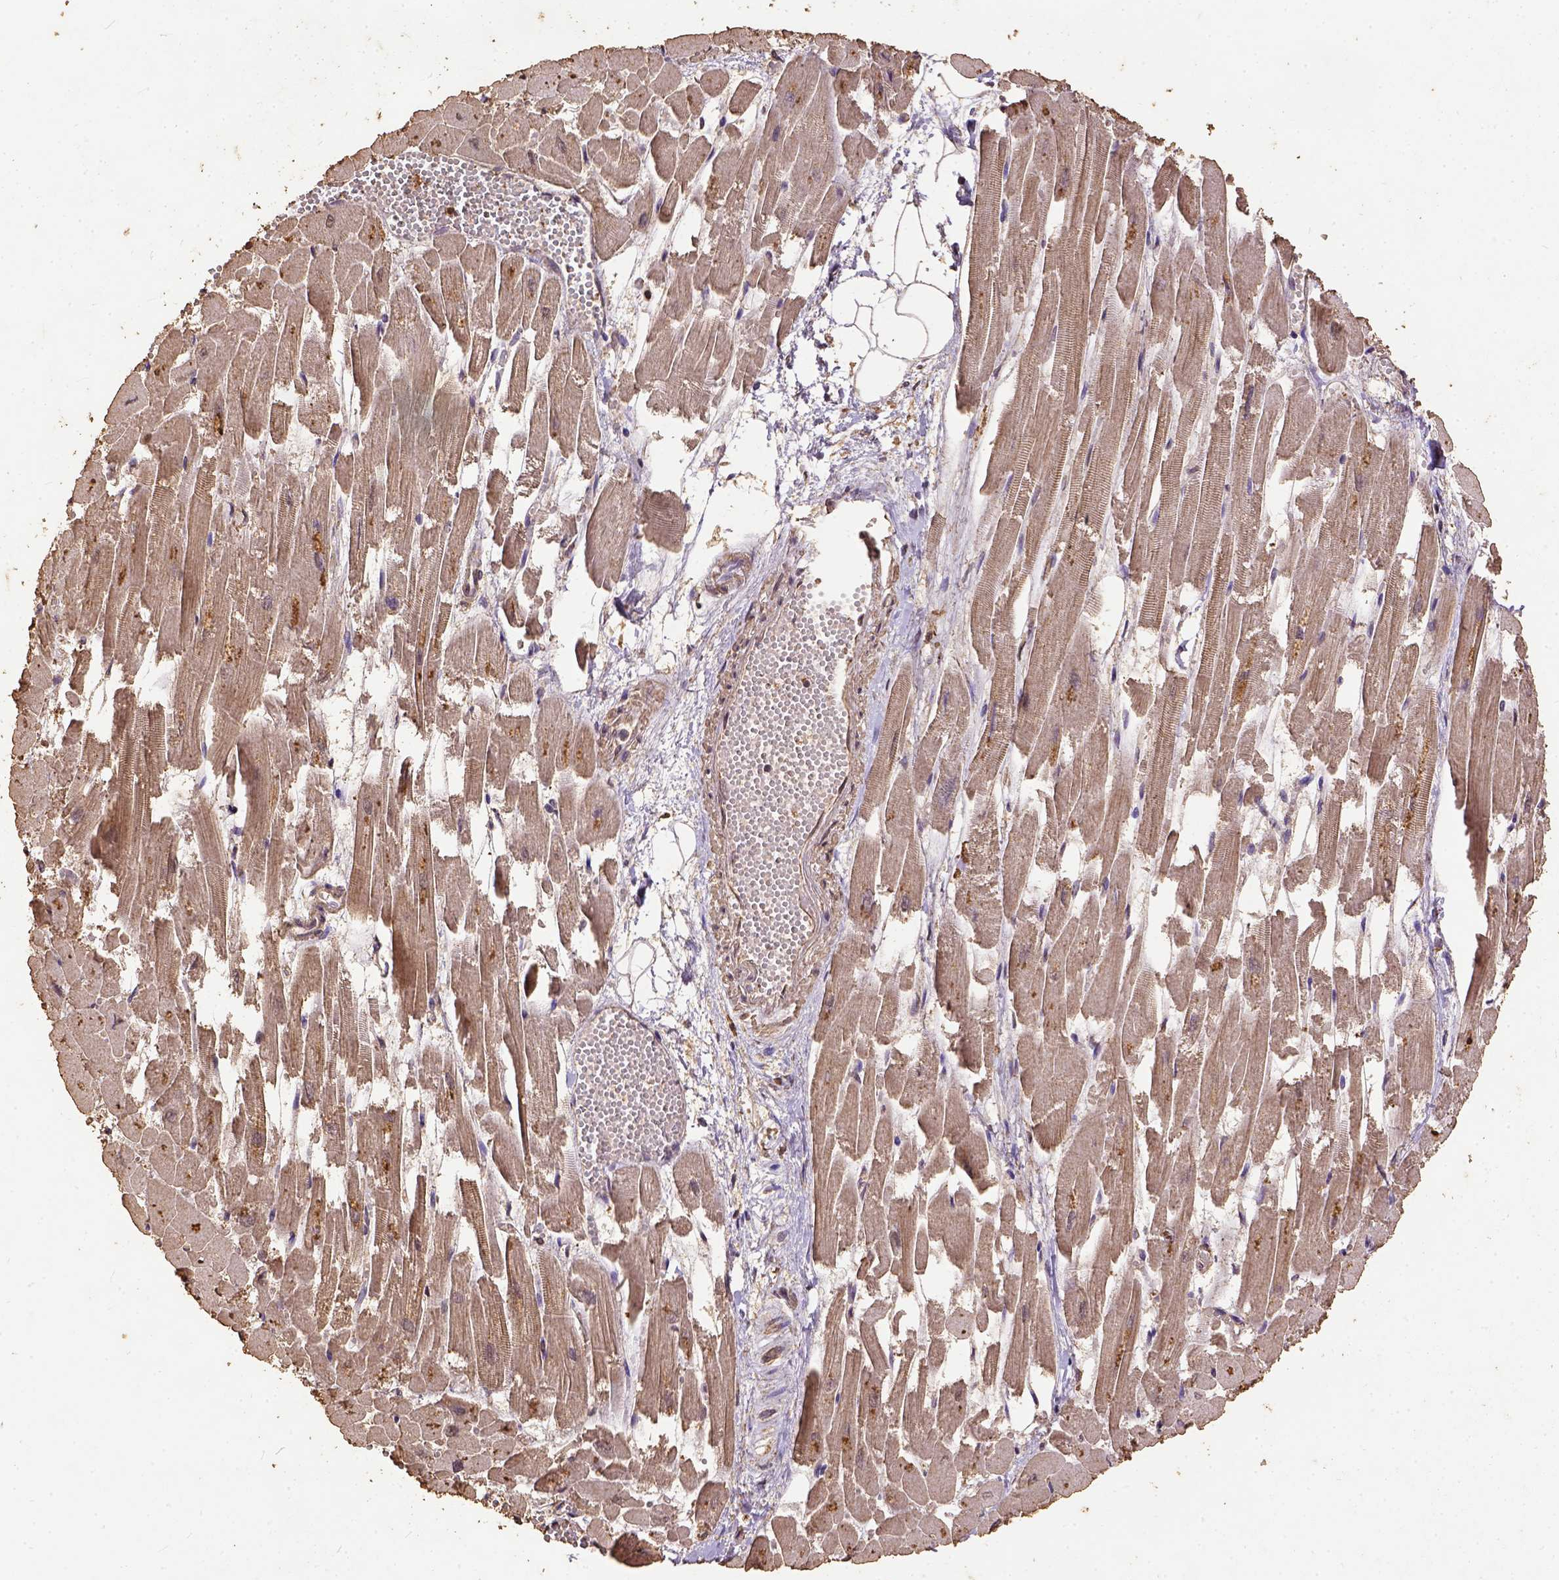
{"staining": {"intensity": "weak", "quantity": "25%-75%", "location": "nuclear"}, "tissue": "heart muscle", "cell_type": "Cardiomyocytes", "image_type": "normal", "snomed": [{"axis": "morphology", "description": "Normal tissue, NOS"}, {"axis": "topography", "description": "Heart"}], "caption": "Heart muscle stained with DAB (3,3'-diaminobenzidine) immunohistochemistry demonstrates low levels of weak nuclear expression in about 25%-75% of cardiomyocytes.", "gene": "NACC1", "patient": {"sex": "female", "age": 52}}